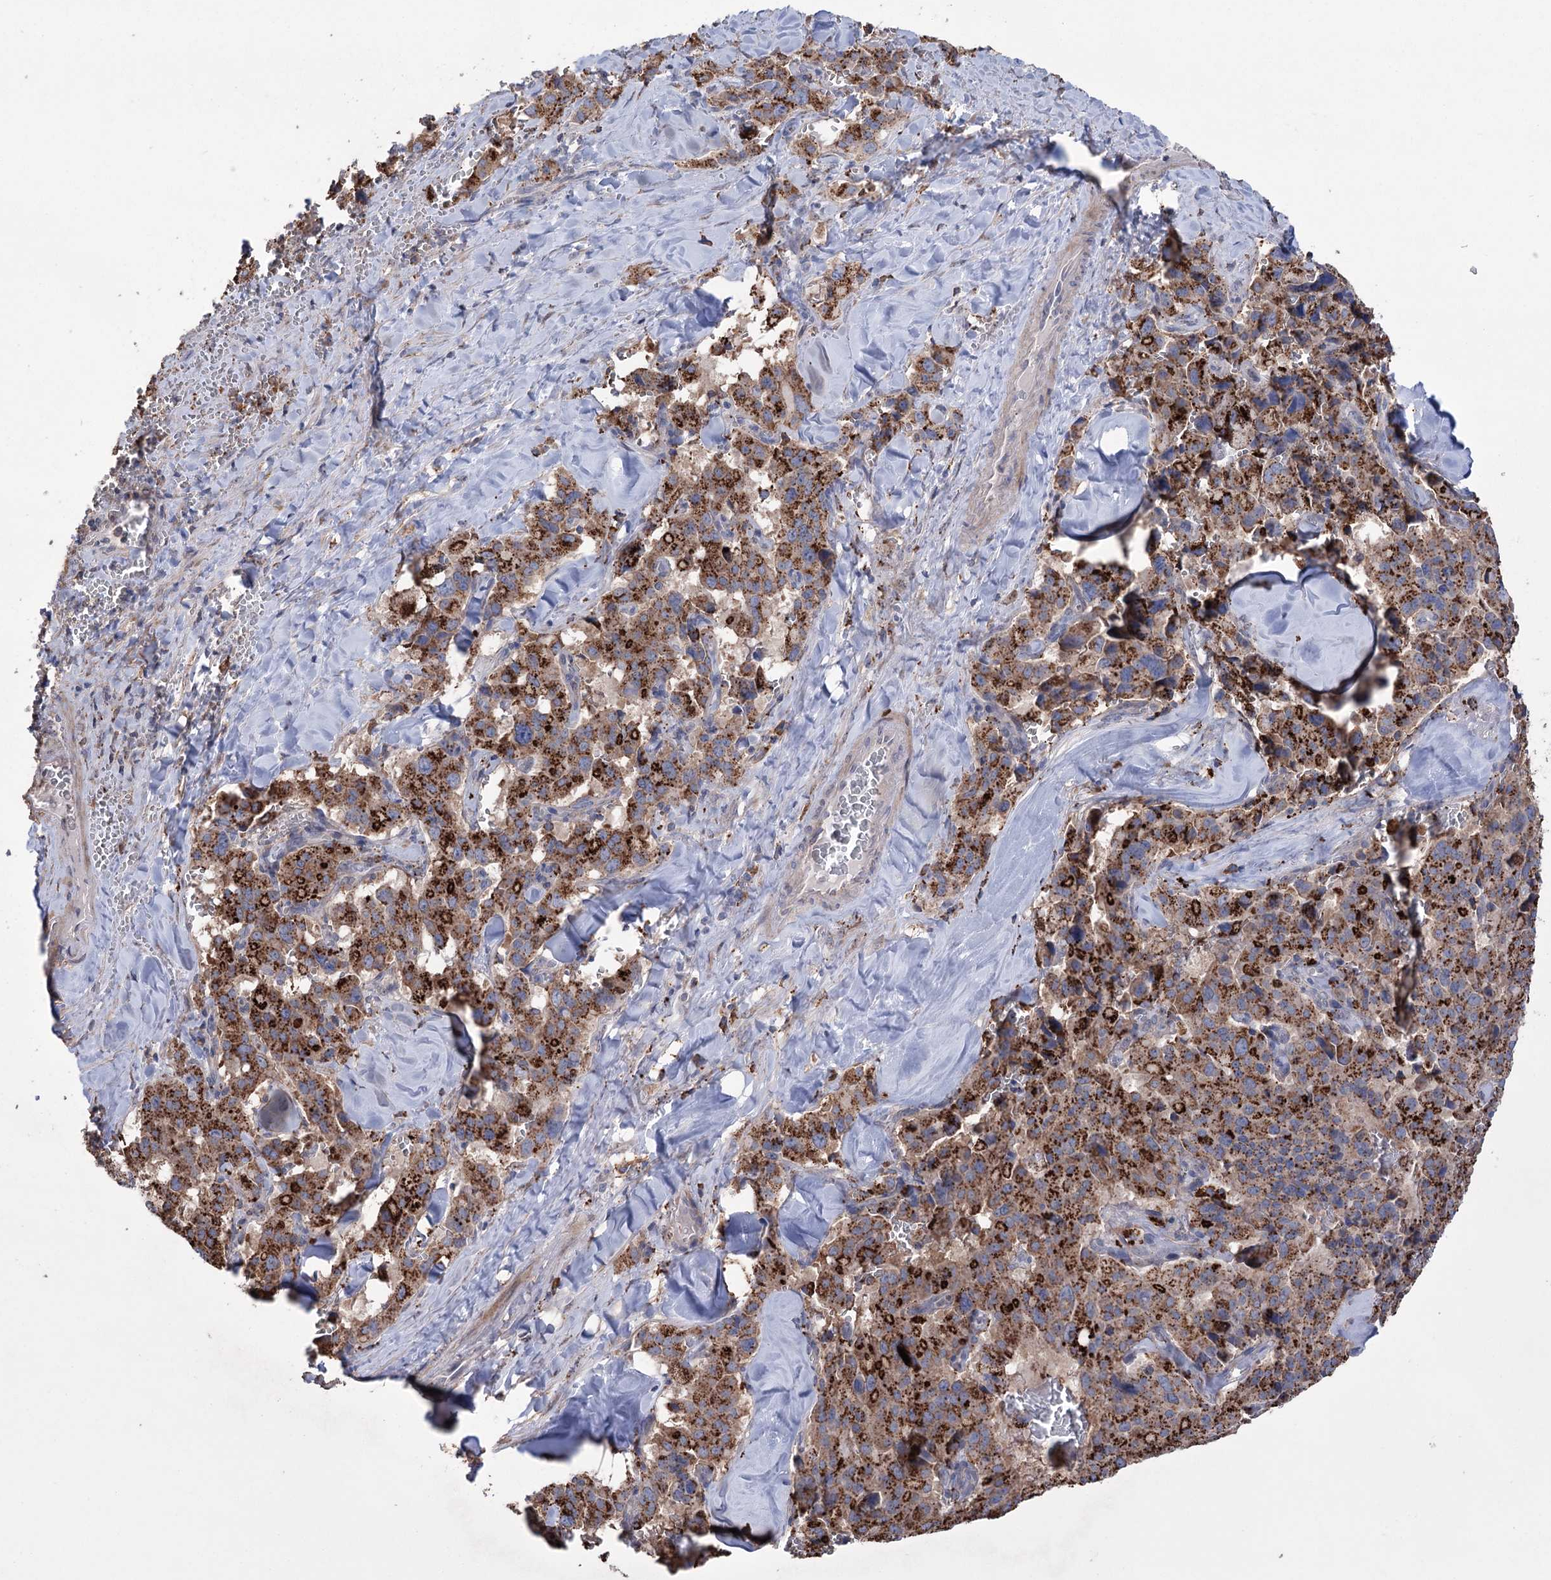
{"staining": {"intensity": "strong", "quantity": ">75%", "location": "cytoplasmic/membranous"}, "tissue": "pancreatic cancer", "cell_type": "Tumor cells", "image_type": "cancer", "snomed": [{"axis": "morphology", "description": "Adenocarcinoma, NOS"}, {"axis": "topography", "description": "Pancreas"}], "caption": "Tumor cells demonstrate high levels of strong cytoplasmic/membranous positivity in about >75% of cells in pancreatic cancer.", "gene": "TRIM71", "patient": {"sex": "male", "age": 65}}